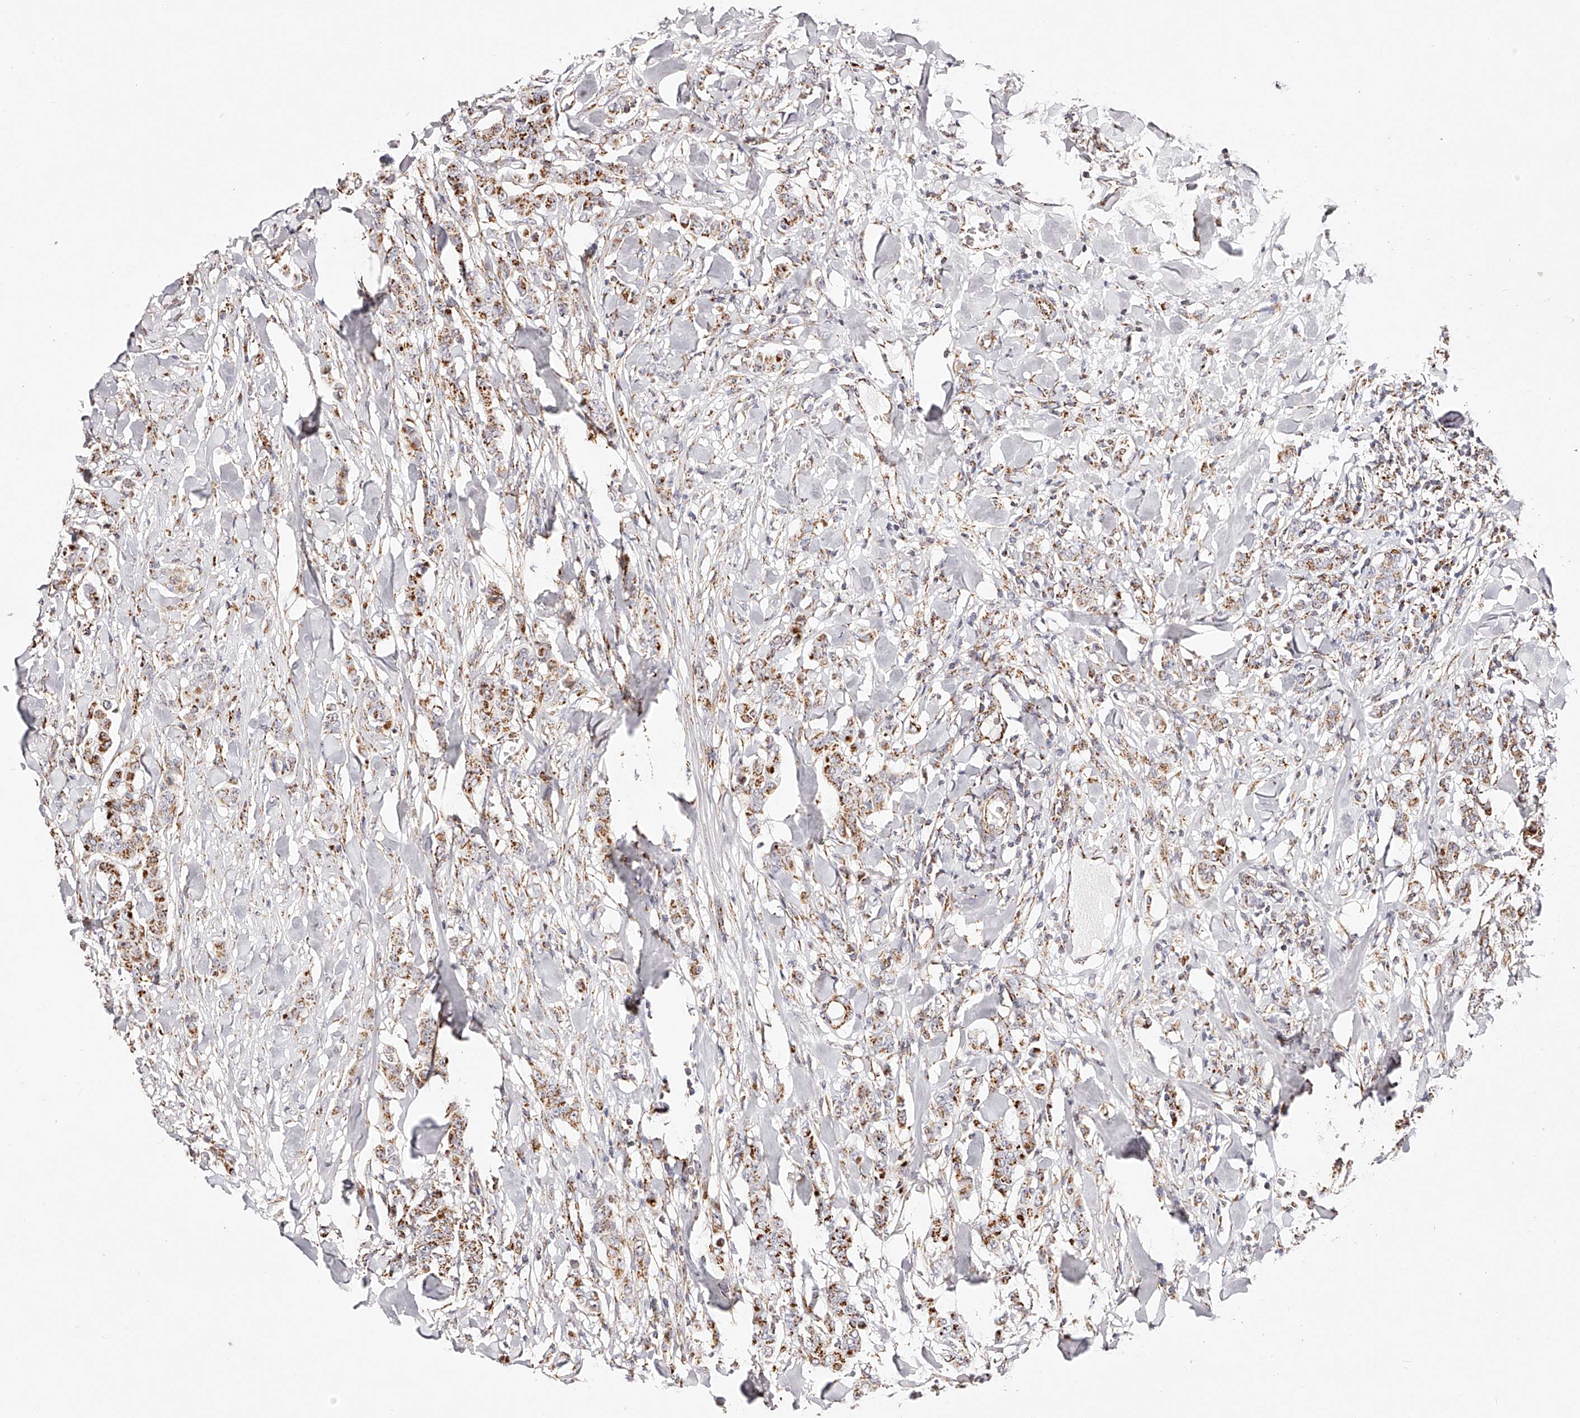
{"staining": {"intensity": "moderate", "quantity": ">75%", "location": "cytoplasmic/membranous"}, "tissue": "breast cancer", "cell_type": "Tumor cells", "image_type": "cancer", "snomed": [{"axis": "morphology", "description": "Duct carcinoma"}, {"axis": "topography", "description": "Breast"}], "caption": "Breast intraductal carcinoma was stained to show a protein in brown. There is medium levels of moderate cytoplasmic/membranous staining in about >75% of tumor cells.", "gene": "NDUFV3", "patient": {"sex": "female", "age": 40}}